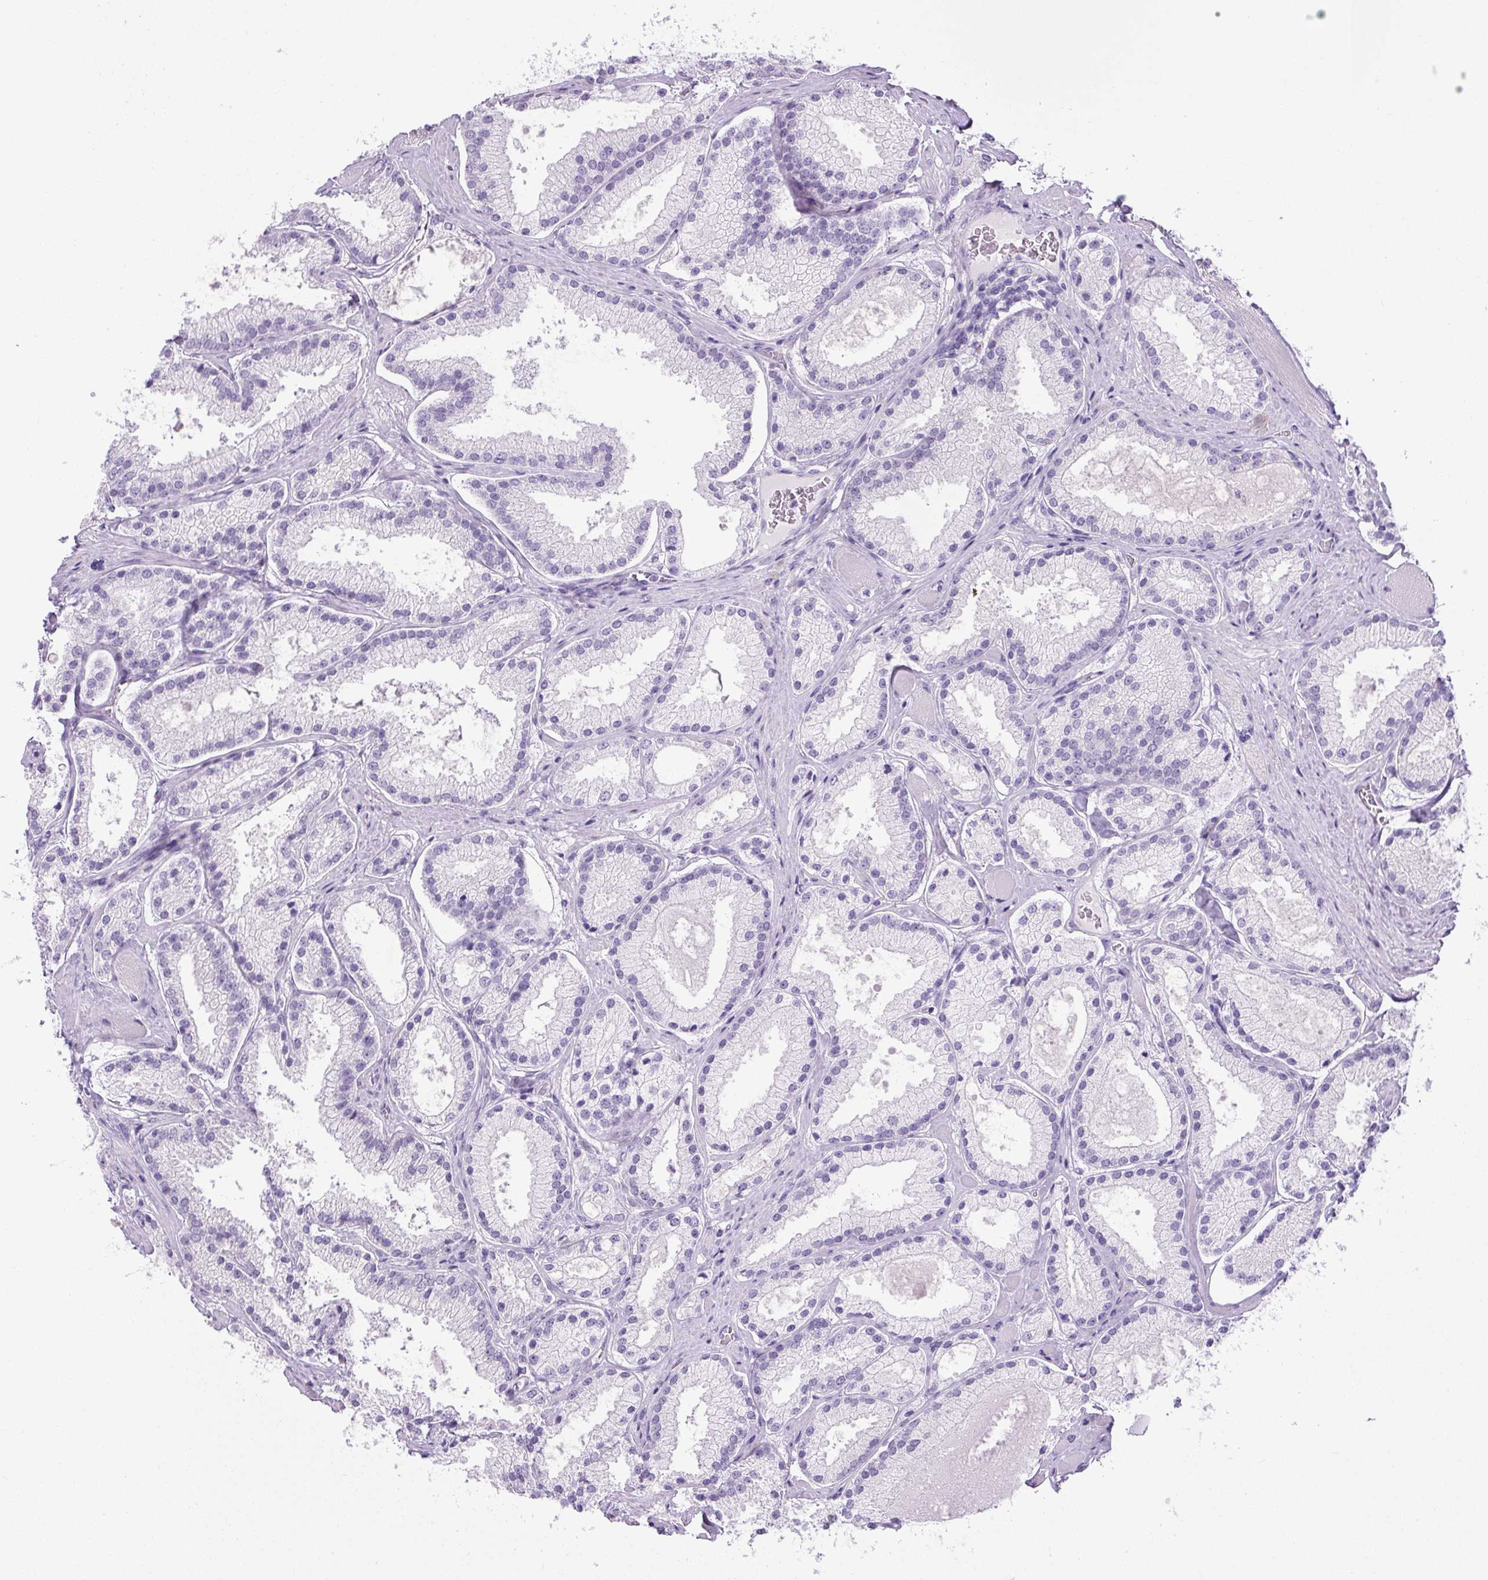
{"staining": {"intensity": "negative", "quantity": "none", "location": "none"}, "tissue": "prostate cancer", "cell_type": "Tumor cells", "image_type": "cancer", "snomed": [{"axis": "morphology", "description": "Adenocarcinoma, High grade"}, {"axis": "topography", "description": "Prostate"}], "caption": "DAB (3,3'-diaminobenzidine) immunohistochemical staining of human prostate cancer reveals no significant staining in tumor cells.", "gene": "CHGA", "patient": {"sex": "male", "age": 68}}